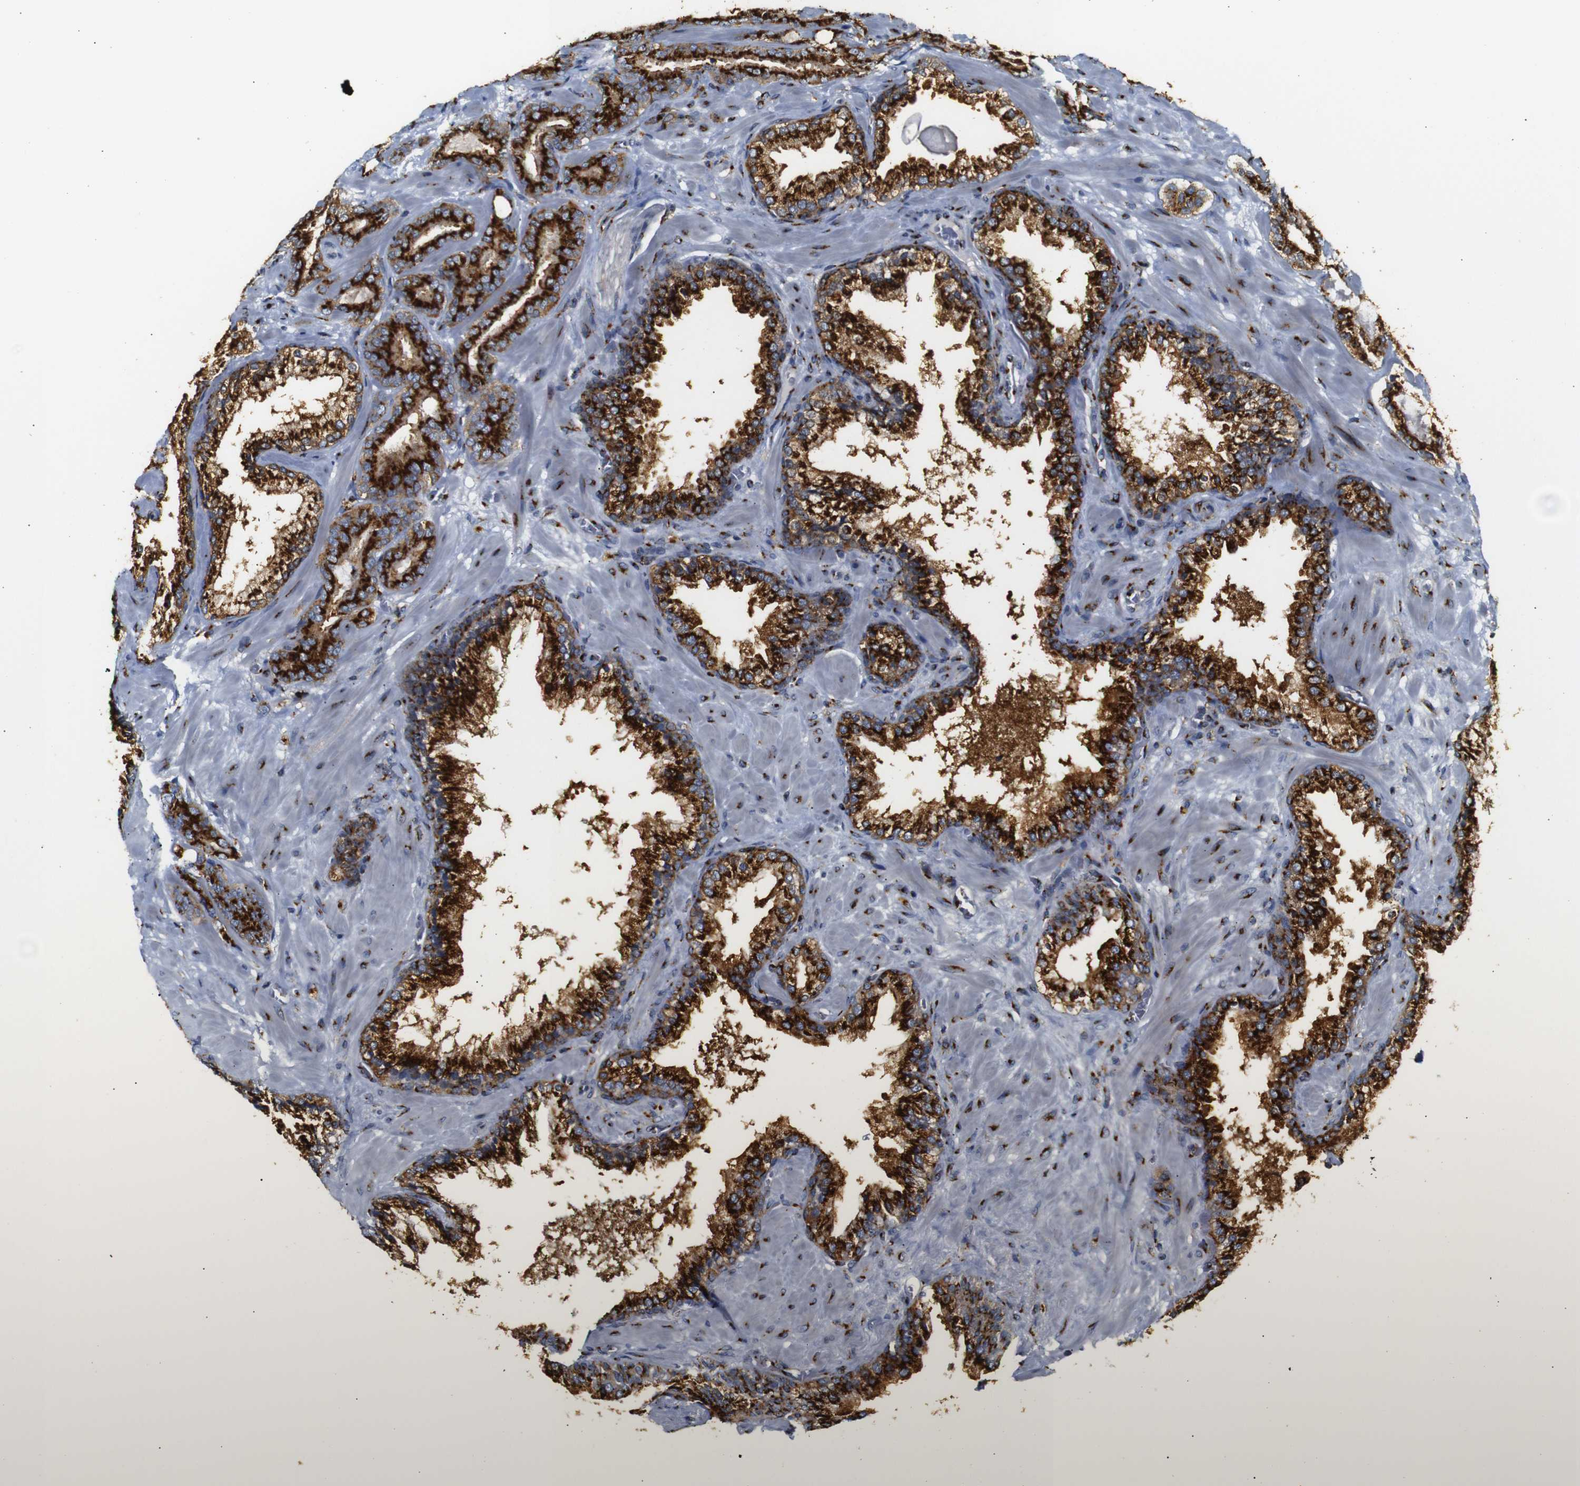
{"staining": {"intensity": "strong", "quantity": ">75%", "location": "cytoplasmic/membranous"}, "tissue": "prostate cancer", "cell_type": "Tumor cells", "image_type": "cancer", "snomed": [{"axis": "morphology", "description": "Adenocarcinoma, Low grade"}, {"axis": "topography", "description": "Prostate"}], "caption": "The histopathology image demonstrates staining of prostate cancer (adenocarcinoma (low-grade)), revealing strong cytoplasmic/membranous protein staining (brown color) within tumor cells.", "gene": "TGOLN2", "patient": {"sex": "male", "age": 63}}